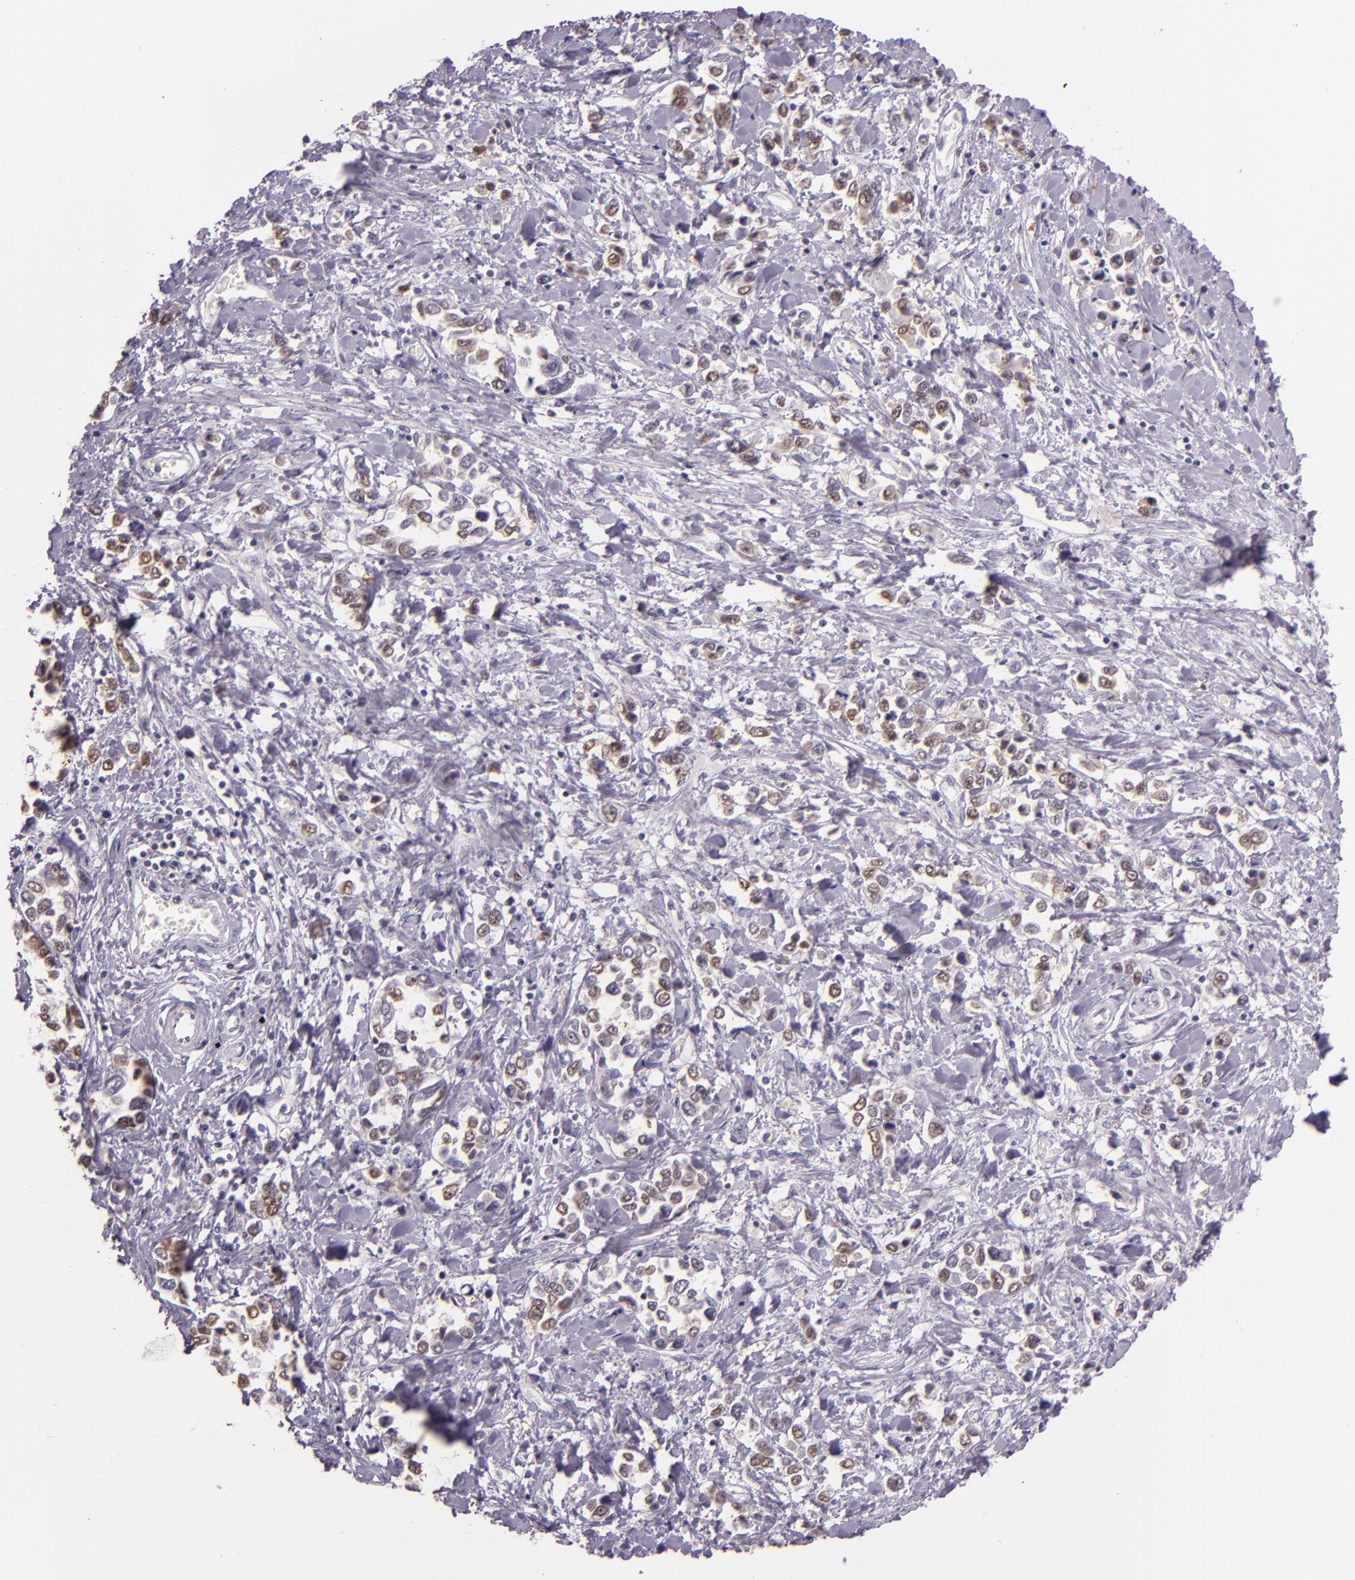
{"staining": {"intensity": "weak", "quantity": "<25%", "location": "nuclear"}, "tissue": "stomach cancer", "cell_type": "Tumor cells", "image_type": "cancer", "snomed": [{"axis": "morphology", "description": "Adenocarcinoma, NOS"}, {"axis": "topography", "description": "Stomach, upper"}], "caption": "IHC of stomach cancer displays no staining in tumor cells. (DAB immunohistochemistry with hematoxylin counter stain).", "gene": "HSPA8", "patient": {"sex": "male", "age": 76}}